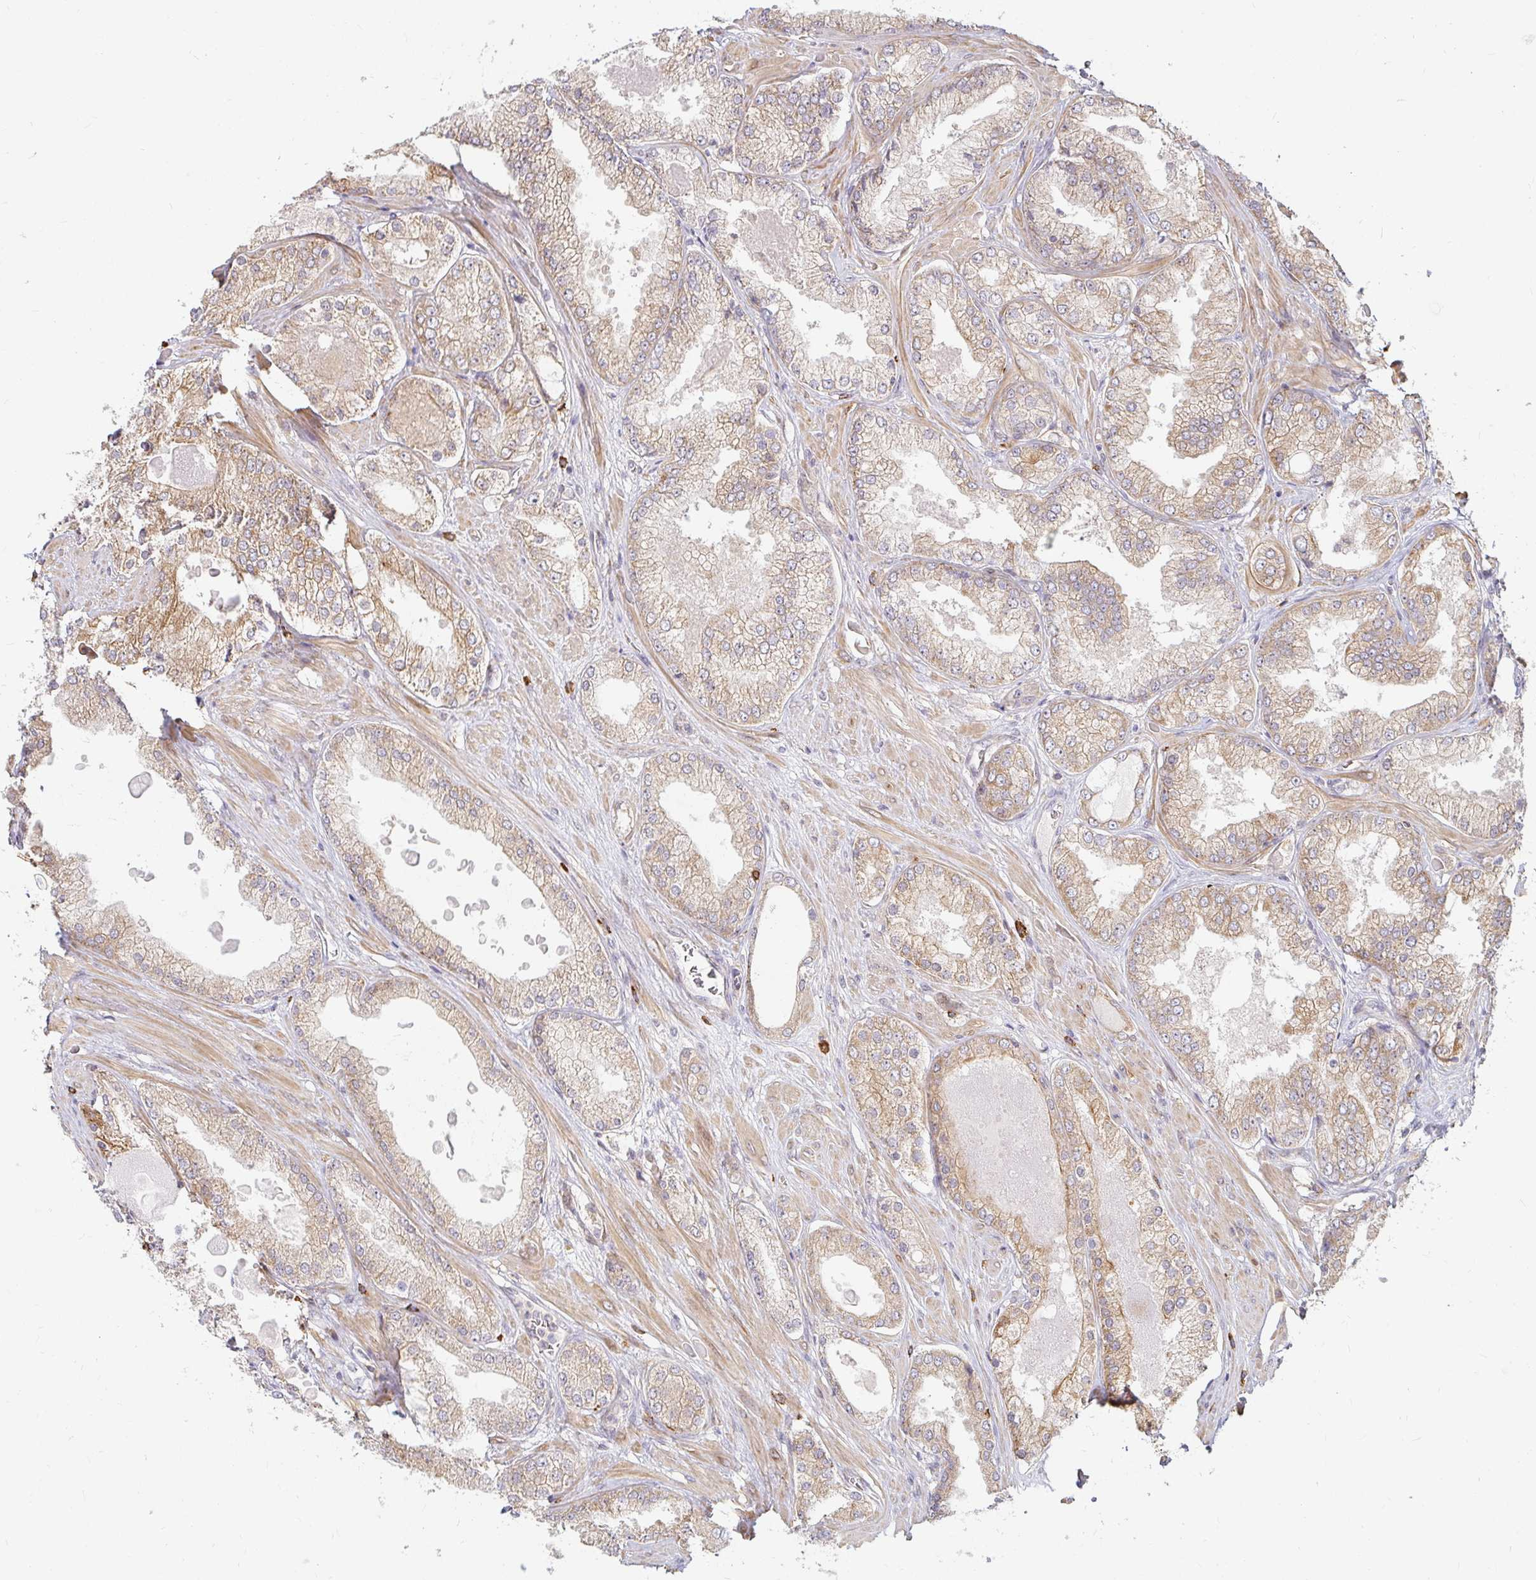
{"staining": {"intensity": "weak", "quantity": ">75%", "location": "cytoplasmic/membranous"}, "tissue": "prostate cancer", "cell_type": "Tumor cells", "image_type": "cancer", "snomed": [{"axis": "morphology", "description": "Adenocarcinoma, Low grade"}, {"axis": "topography", "description": "Prostate"}], "caption": "Immunohistochemistry (DAB (3,3'-diaminobenzidine)) staining of prostate cancer (adenocarcinoma (low-grade)) shows weak cytoplasmic/membranous protein staining in about >75% of tumor cells.", "gene": "CAST", "patient": {"sex": "male", "age": 68}}